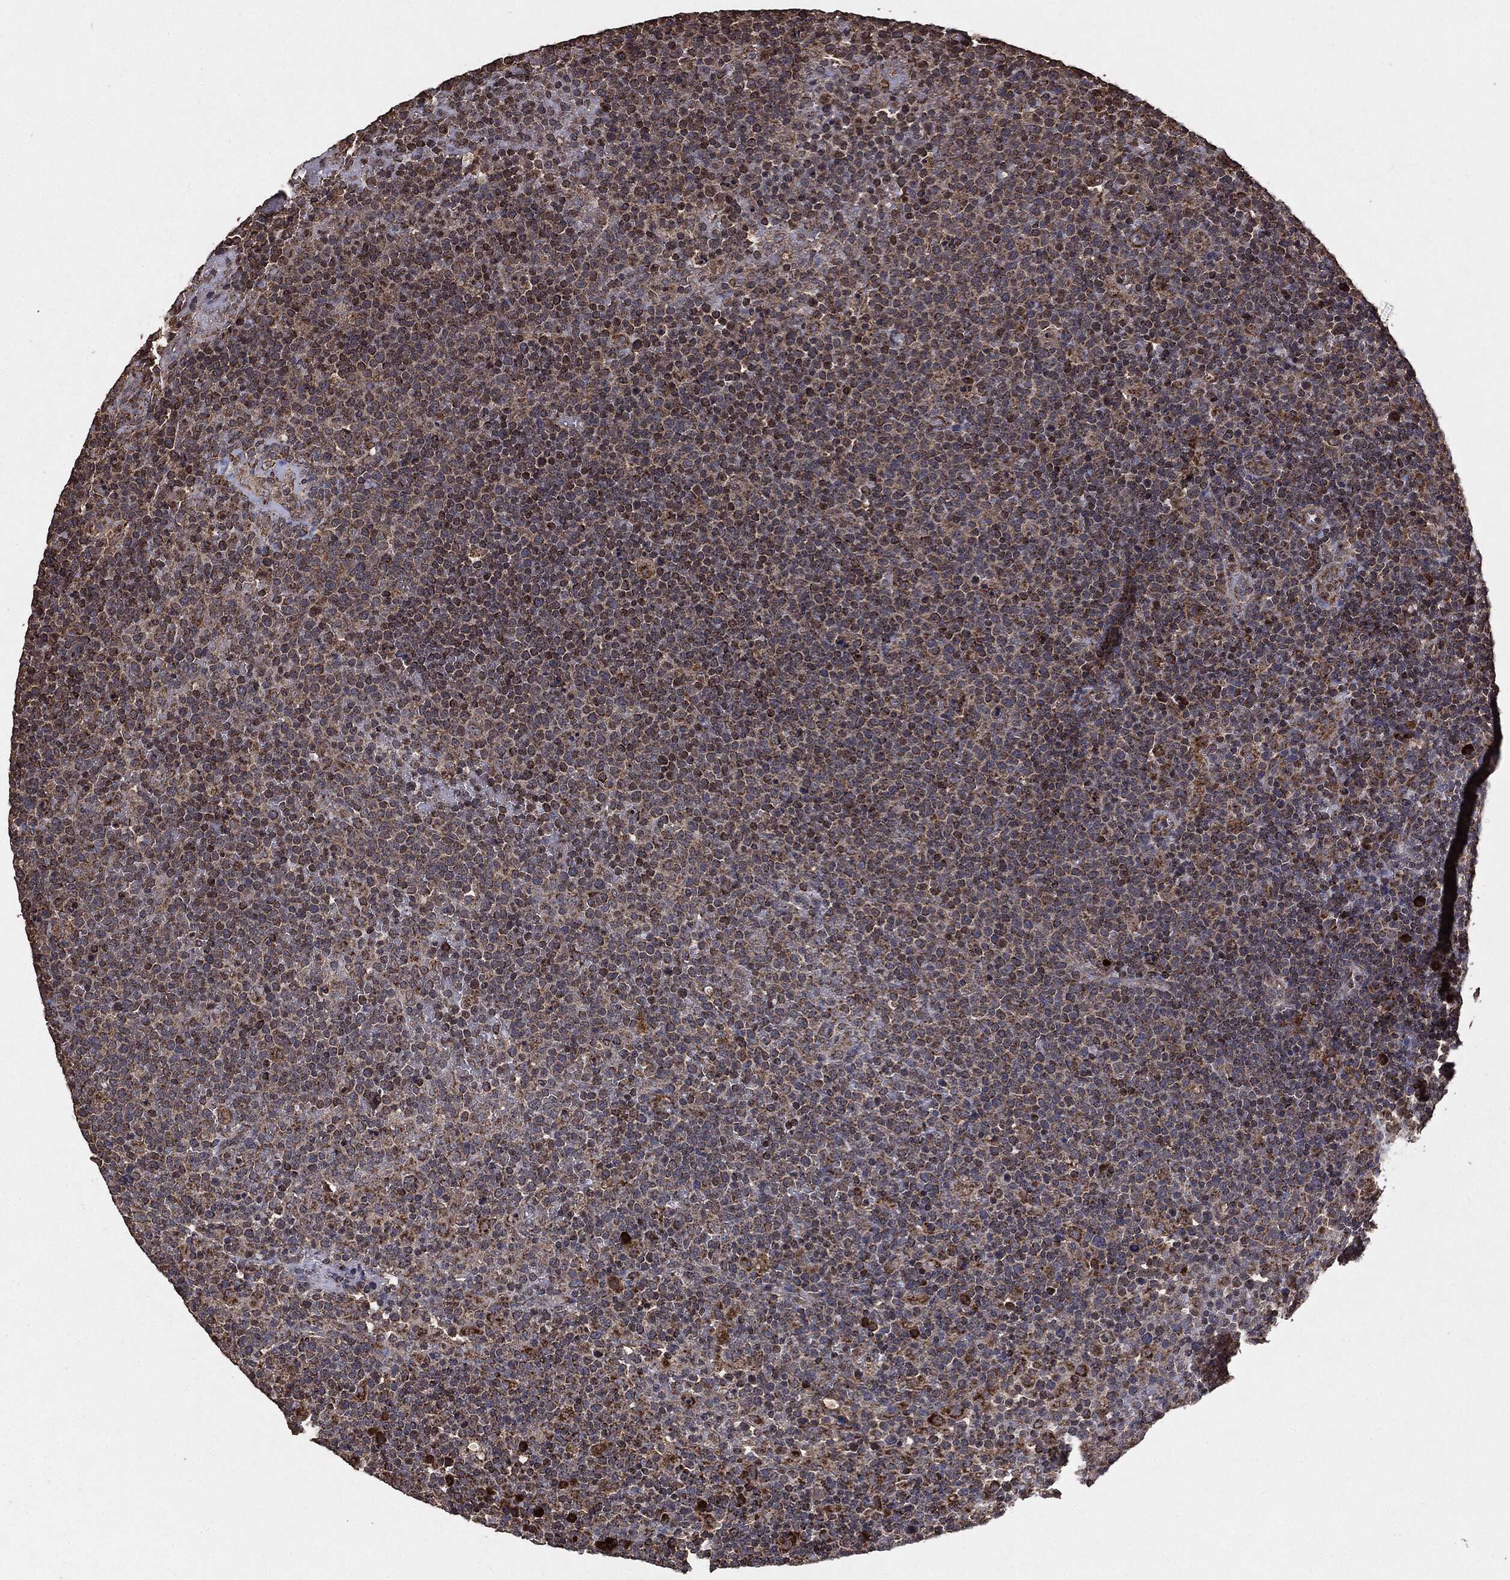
{"staining": {"intensity": "moderate", "quantity": ">75%", "location": "cytoplasmic/membranous"}, "tissue": "lymphoma", "cell_type": "Tumor cells", "image_type": "cancer", "snomed": [{"axis": "morphology", "description": "Malignant lymphoma, non-Hodgkin's type, High grade"}, {"axis": "topography", "description": "Lymph node"}], "caption": "Human lymphoma stained for a protein (brown) shows moderate cytoplasmic/membranous positive expression in approximately >75% of tumor cells.", "gene": "MTOR", "patient": {"sex": "male", "age": 61}}